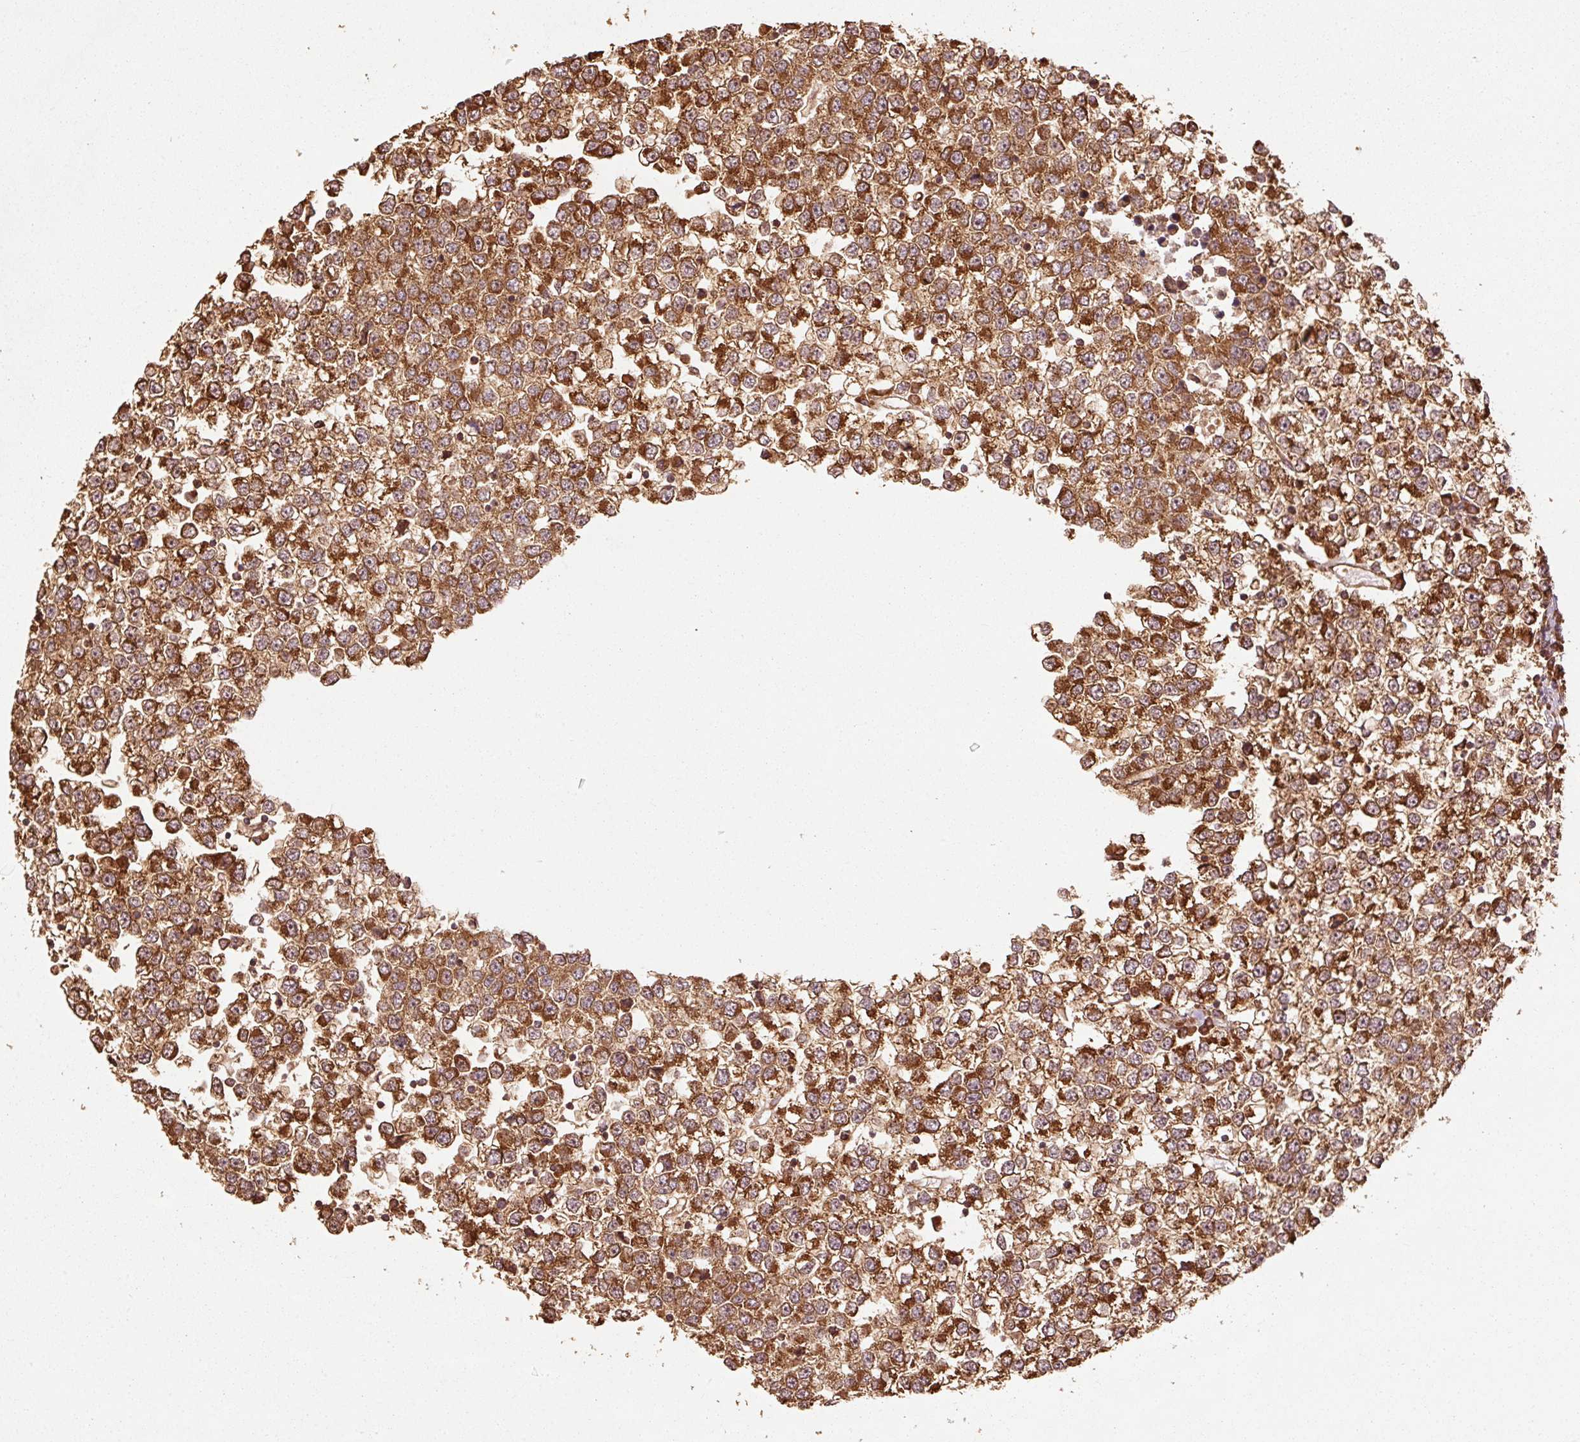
{"staining": {"intensity": "strong", "quantity": ">75%", "location": "cytoplasmic/membranous"}, "tissue": "testis cancer", "cell_type": "Tumor cells", "image_type": "cancer", "snomed": [{"axis": "morphology", "description": "Seminoma, NOS"}, {"axis": "topography", "description": "Testis"}], "caption": "Protein expression analysis of seminoma (testis) shows strong cytoplasmic/membranous positivity in about >75% of tumor cells. The staining is performed using DAB brown chromogen to label protein expression. The nuclei are counter-stained blue using hematoxylin.", "gene": "MRPL16", "patient": {"sex": "male", "age": 65}}